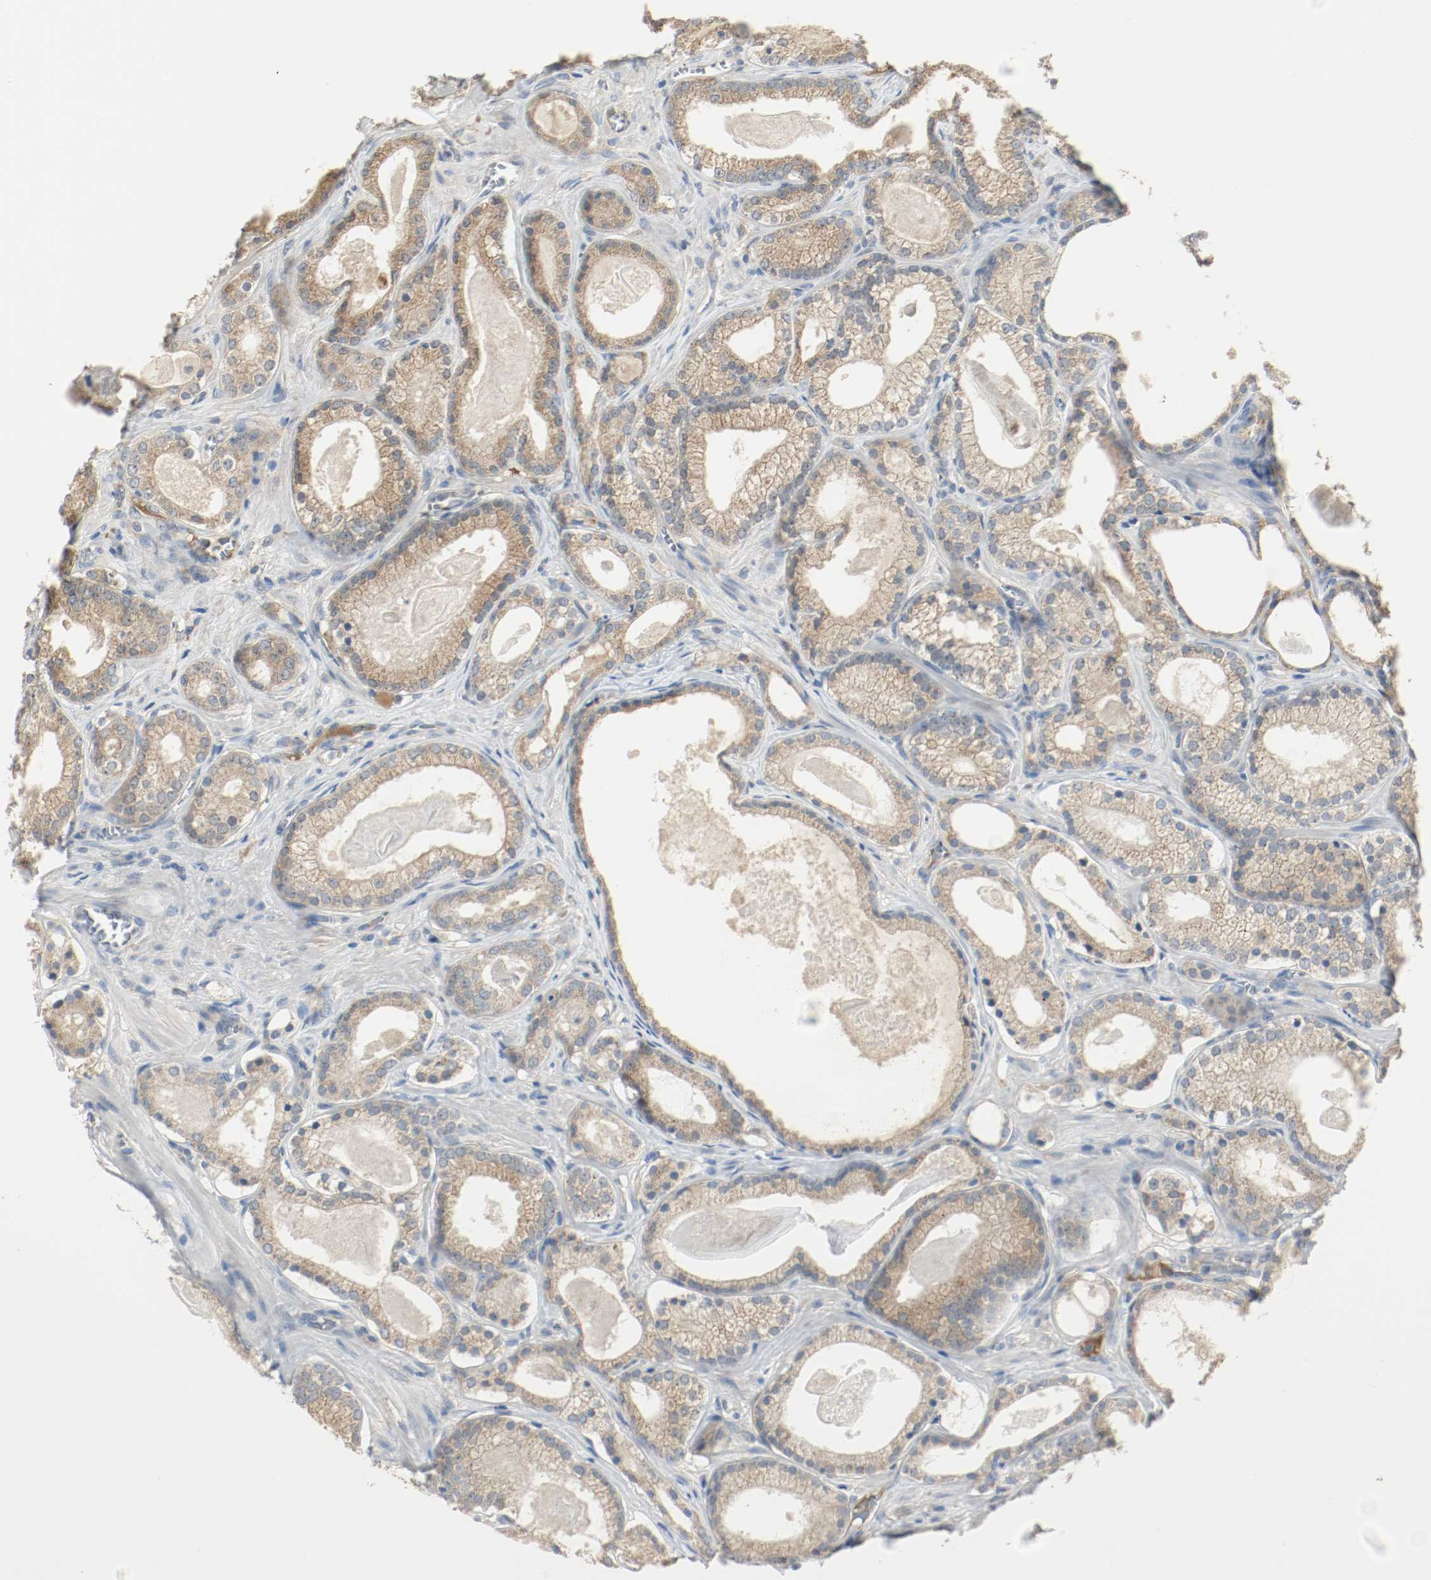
{"staining": {"intensity": "weak", "quantity": ">75%", "location": "cytoplasmic/membranous"}, "tissue": "prostate cancer", "cell_type": "Tumor cells", "image_type": "cancer", "snomed": [{"axis": "morphology", "description": "Adenocarcinoma, Low grade"}, {"axis": "topography", "description": "Prostate"}], "caption": "About >75% of tumor cells in human adenocarcinoma (low-grade) (prostate) show weak cytoplasmic/membranous protein staining as visualized by brown immunohistochemical staining.", "gene": "MELTF", "patient": {"sex": "male", "age": 59}}